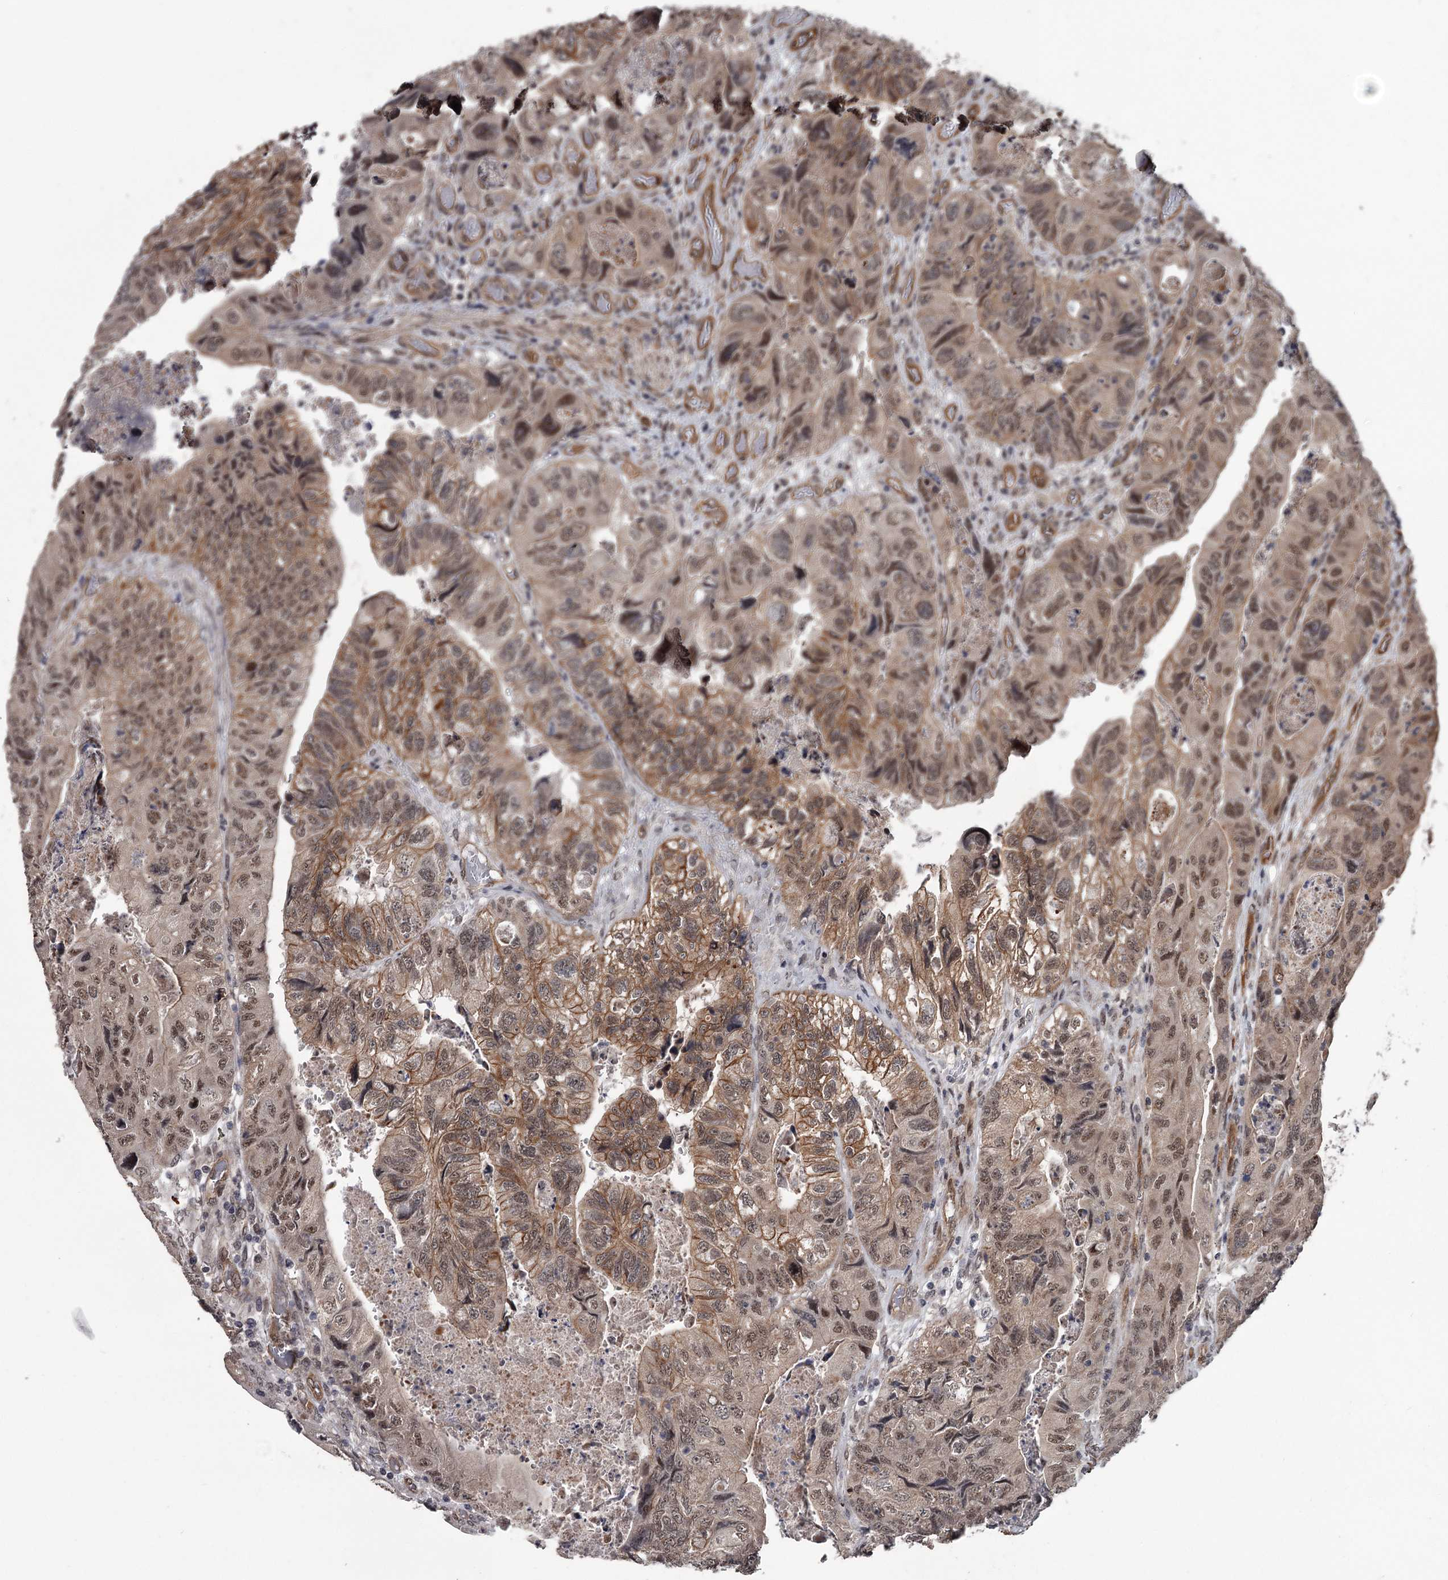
{"staining": {"intensity": "moderate", "quantity": ">75%", "location": "cytoplasmic/membranous,nuclear"}, "tissue": "colorectal cancer", "cell_type": "Tumor cells", "image_type": "cancer", "snomed": [{"axis": "morphology", "description": "Adenocarcinoma, NOS"}, {"axis": "topography", "description": "Rectum"}], "caption": "A brown stain shows moderate cytoplasmic/membranous and nuclear expression of a protein in adenocarcinoma (colorectal) tumor cells.", "gene": "CDC42EP2", "patient": {"sex": "male", "age": 63}}